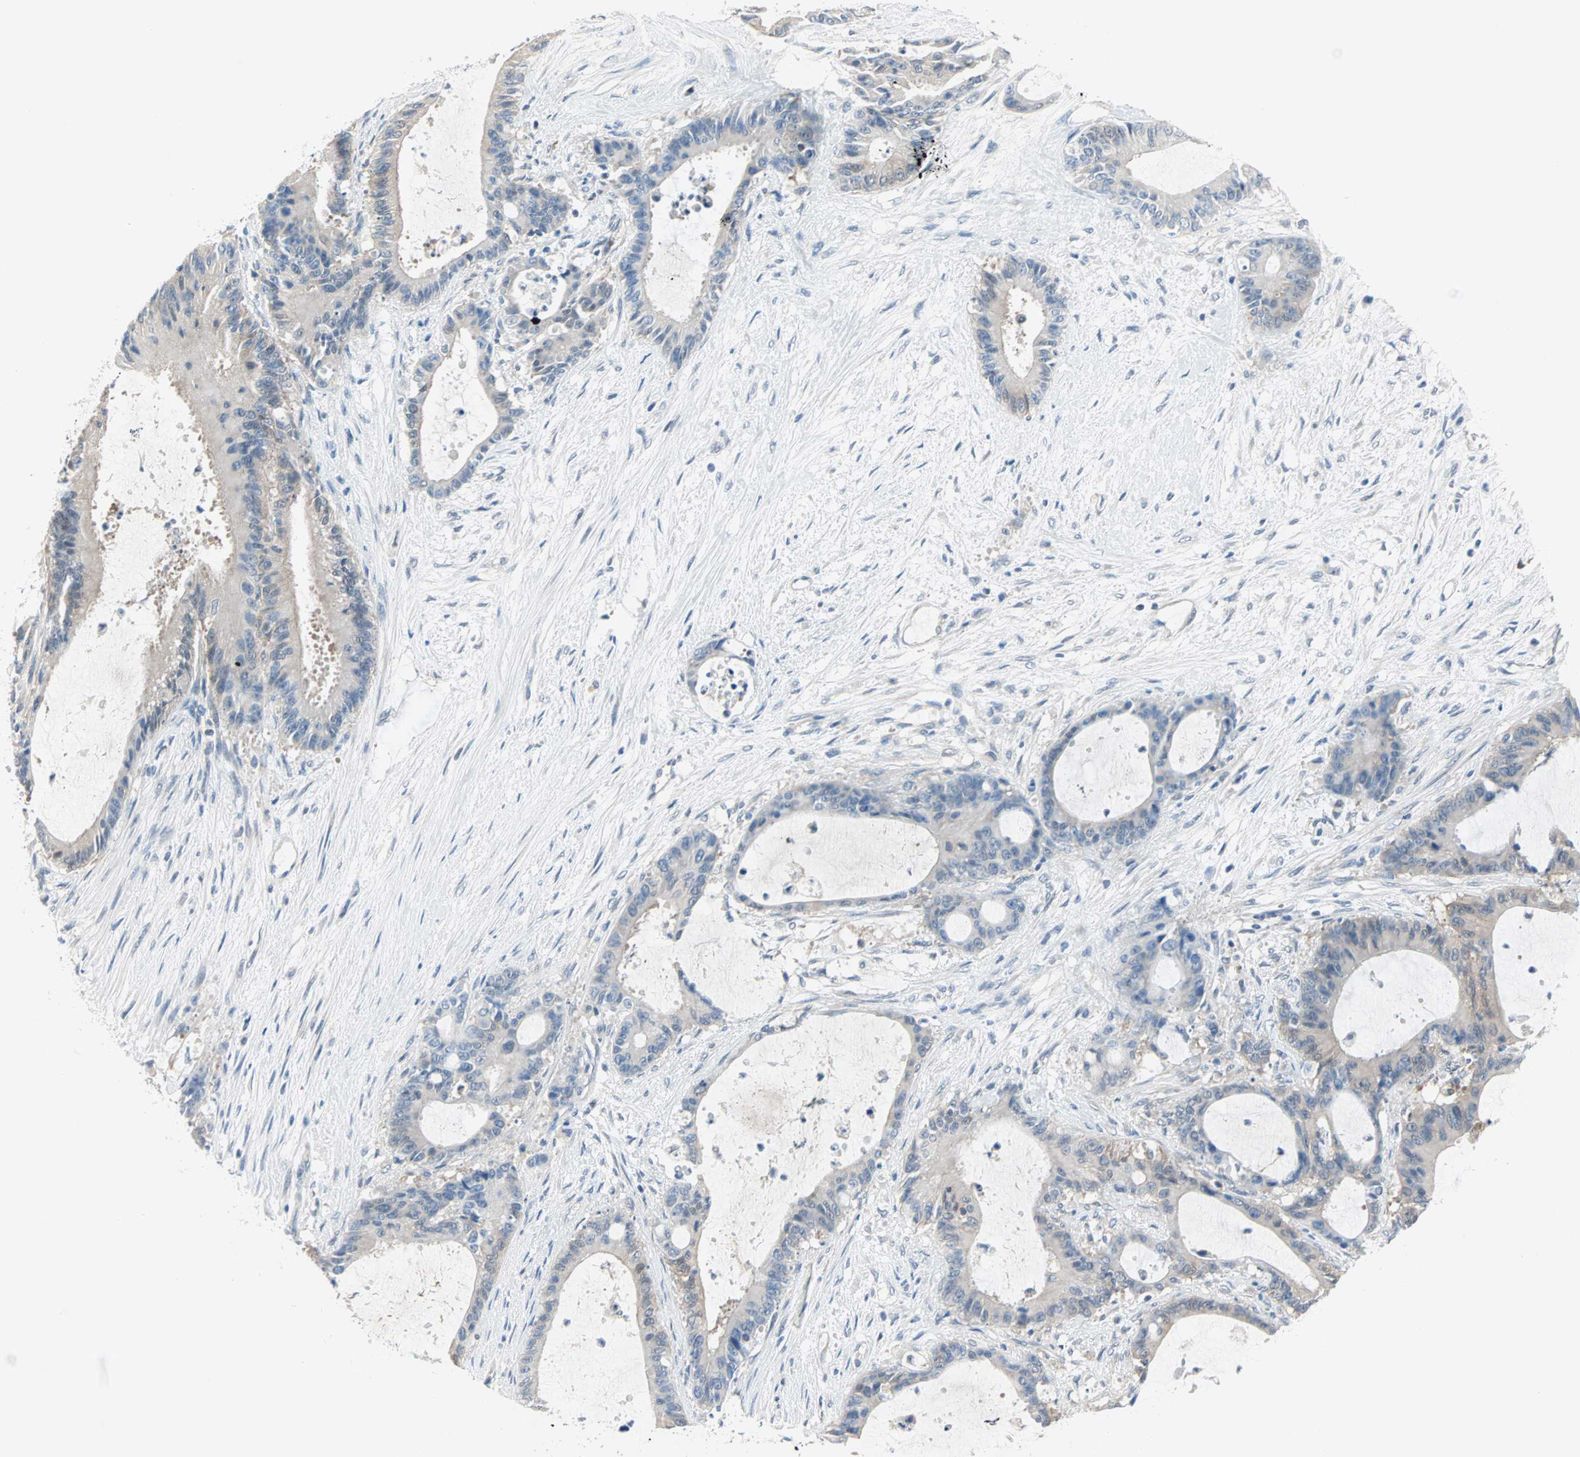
{"staining": {"intensity": "weak", "quantity": "25%-75%", "location": "cytoplasmic/membranous"}, "tissue": "liver cancer", "cell_type": "Tumor cells", "image_type": "cancer", "snomed": [{"axis": "morphology", "description": "Cholangiocarcinoma"}, {"axis": "topography", "description": "Liver"}], "caption": "Immunohistochemical staining of human cholangiocarcinoma (liver) reveals low levels of weak cytoplasmic/membranous protein positivity in about 25%-75% of tumor cells.", "gene": "MPI", "patient": {"sex": "female", "age": 73}}